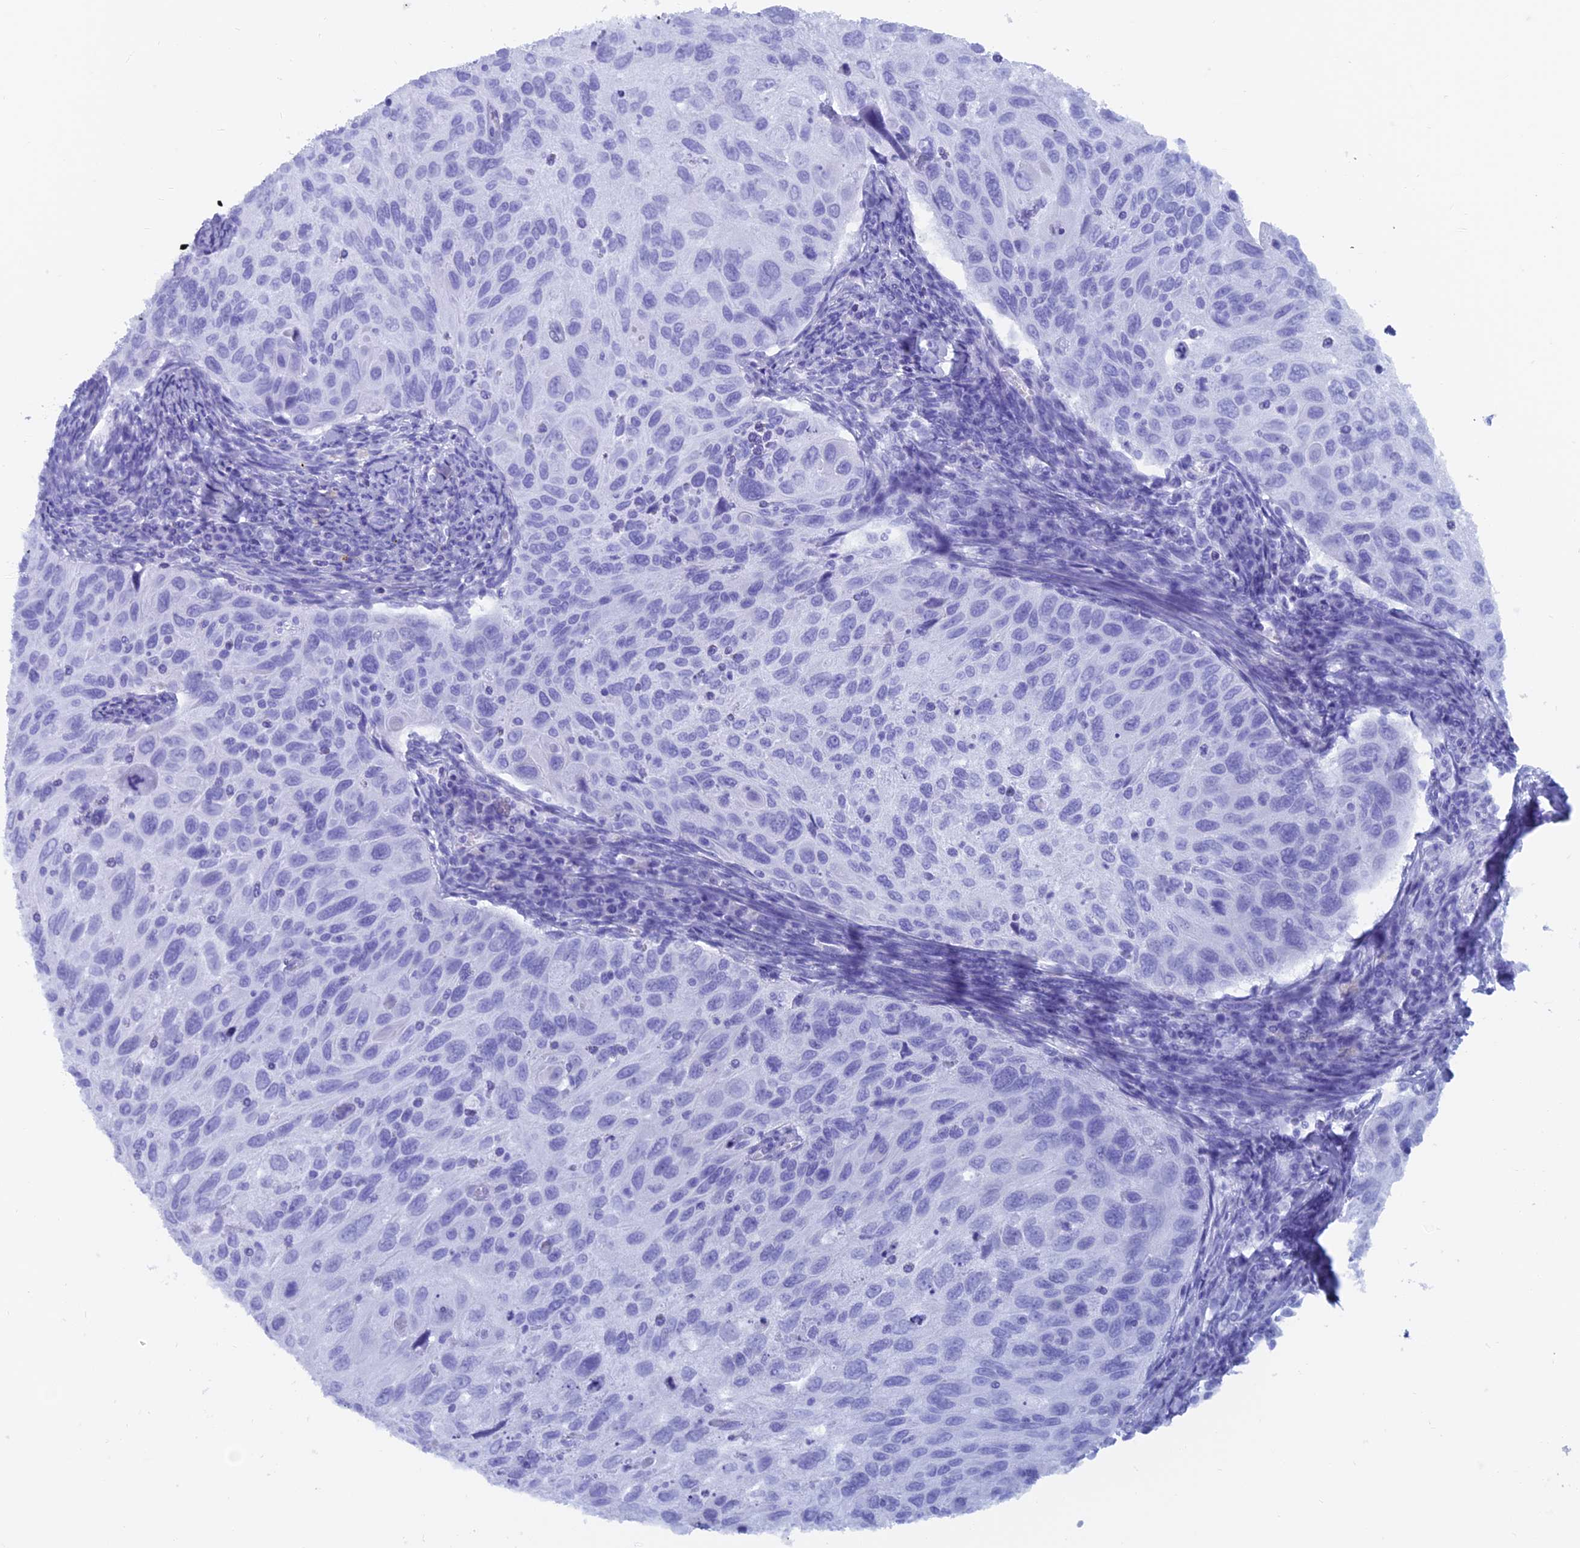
{"staining": {"intensity": "negative", "quantity": "none", "location": "none"}, "tissue": "cervical cancer", "cell_type": "Tumor cells", "image_type": "cancer", "snomed": [{"axis": "morphology", "description": "Squamous cell carcinoma, NOS"}, {"axis": "topography", "description": "Cervix"}], "caption": "Tumor cells are negative for protein expression in human cervical squamous cell carcinoma. (Brightfield microscopy of DAB (3,3'-diaminobenzidine) immunohistochemistry (IHC) at high magnification).", "gene": "CAPS", "patient": {"sex": "female", "age": 70}}